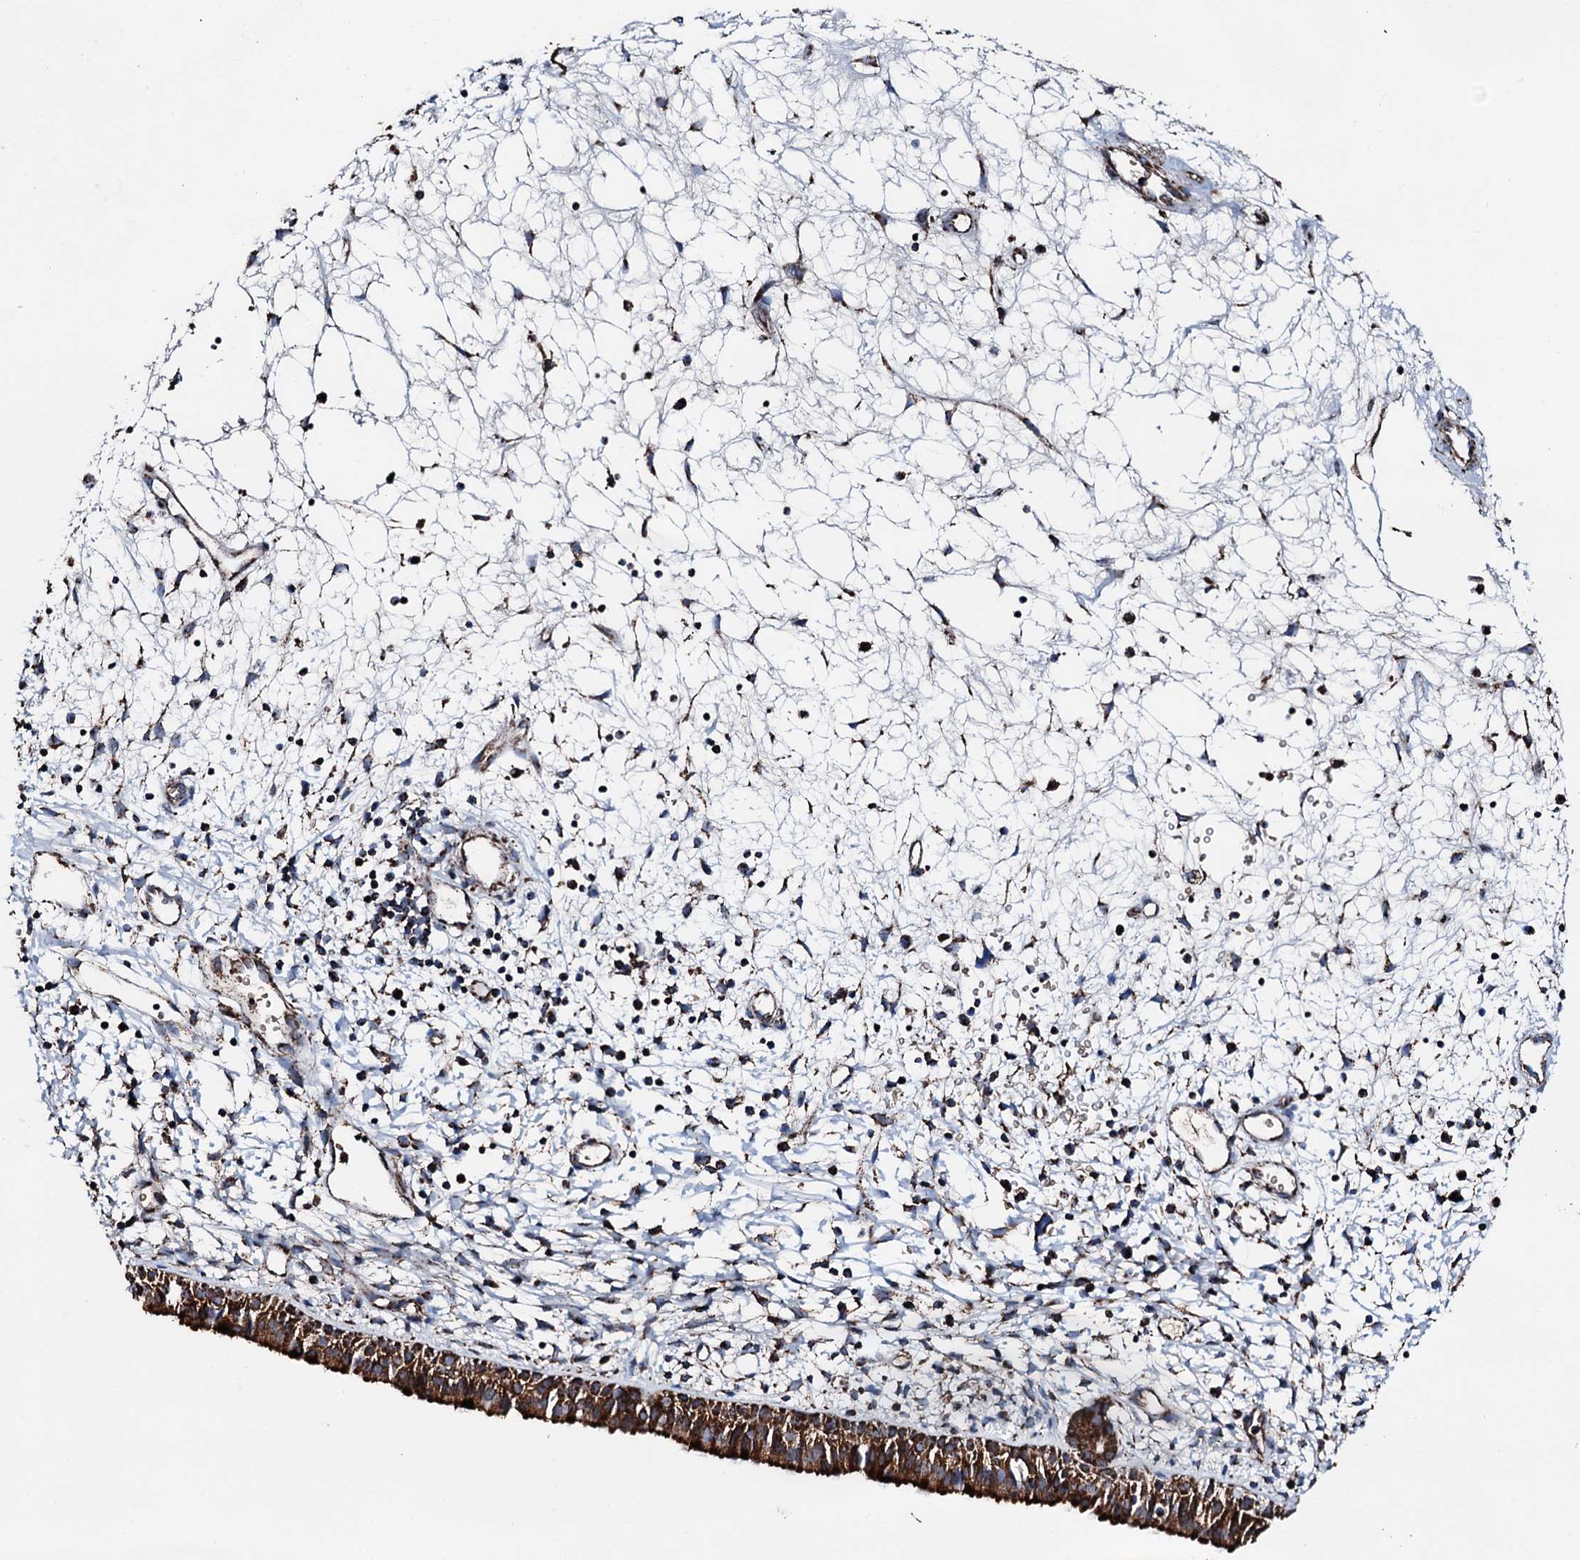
{"staining": {"intensity": "strong", "quantity": ">75%", "location": "cytoplasmic/membranous"}, "tissue": "nasopharynx", "cell_type": "Respiratory epithelial cells", "image_type": "normal", "snomed": [{"axis": "morphology", "description": "Normal tissue, NOS"}, {"axis": "topography", "description": "Nasopharynx"}], "caption": "Respiratory epithelial cells display strong cytoplasmic/membranous expression in about >75% of cells in normal nasopharynx.", "gene": "HADH", "patient": {"sex": "male", "age": 22}}